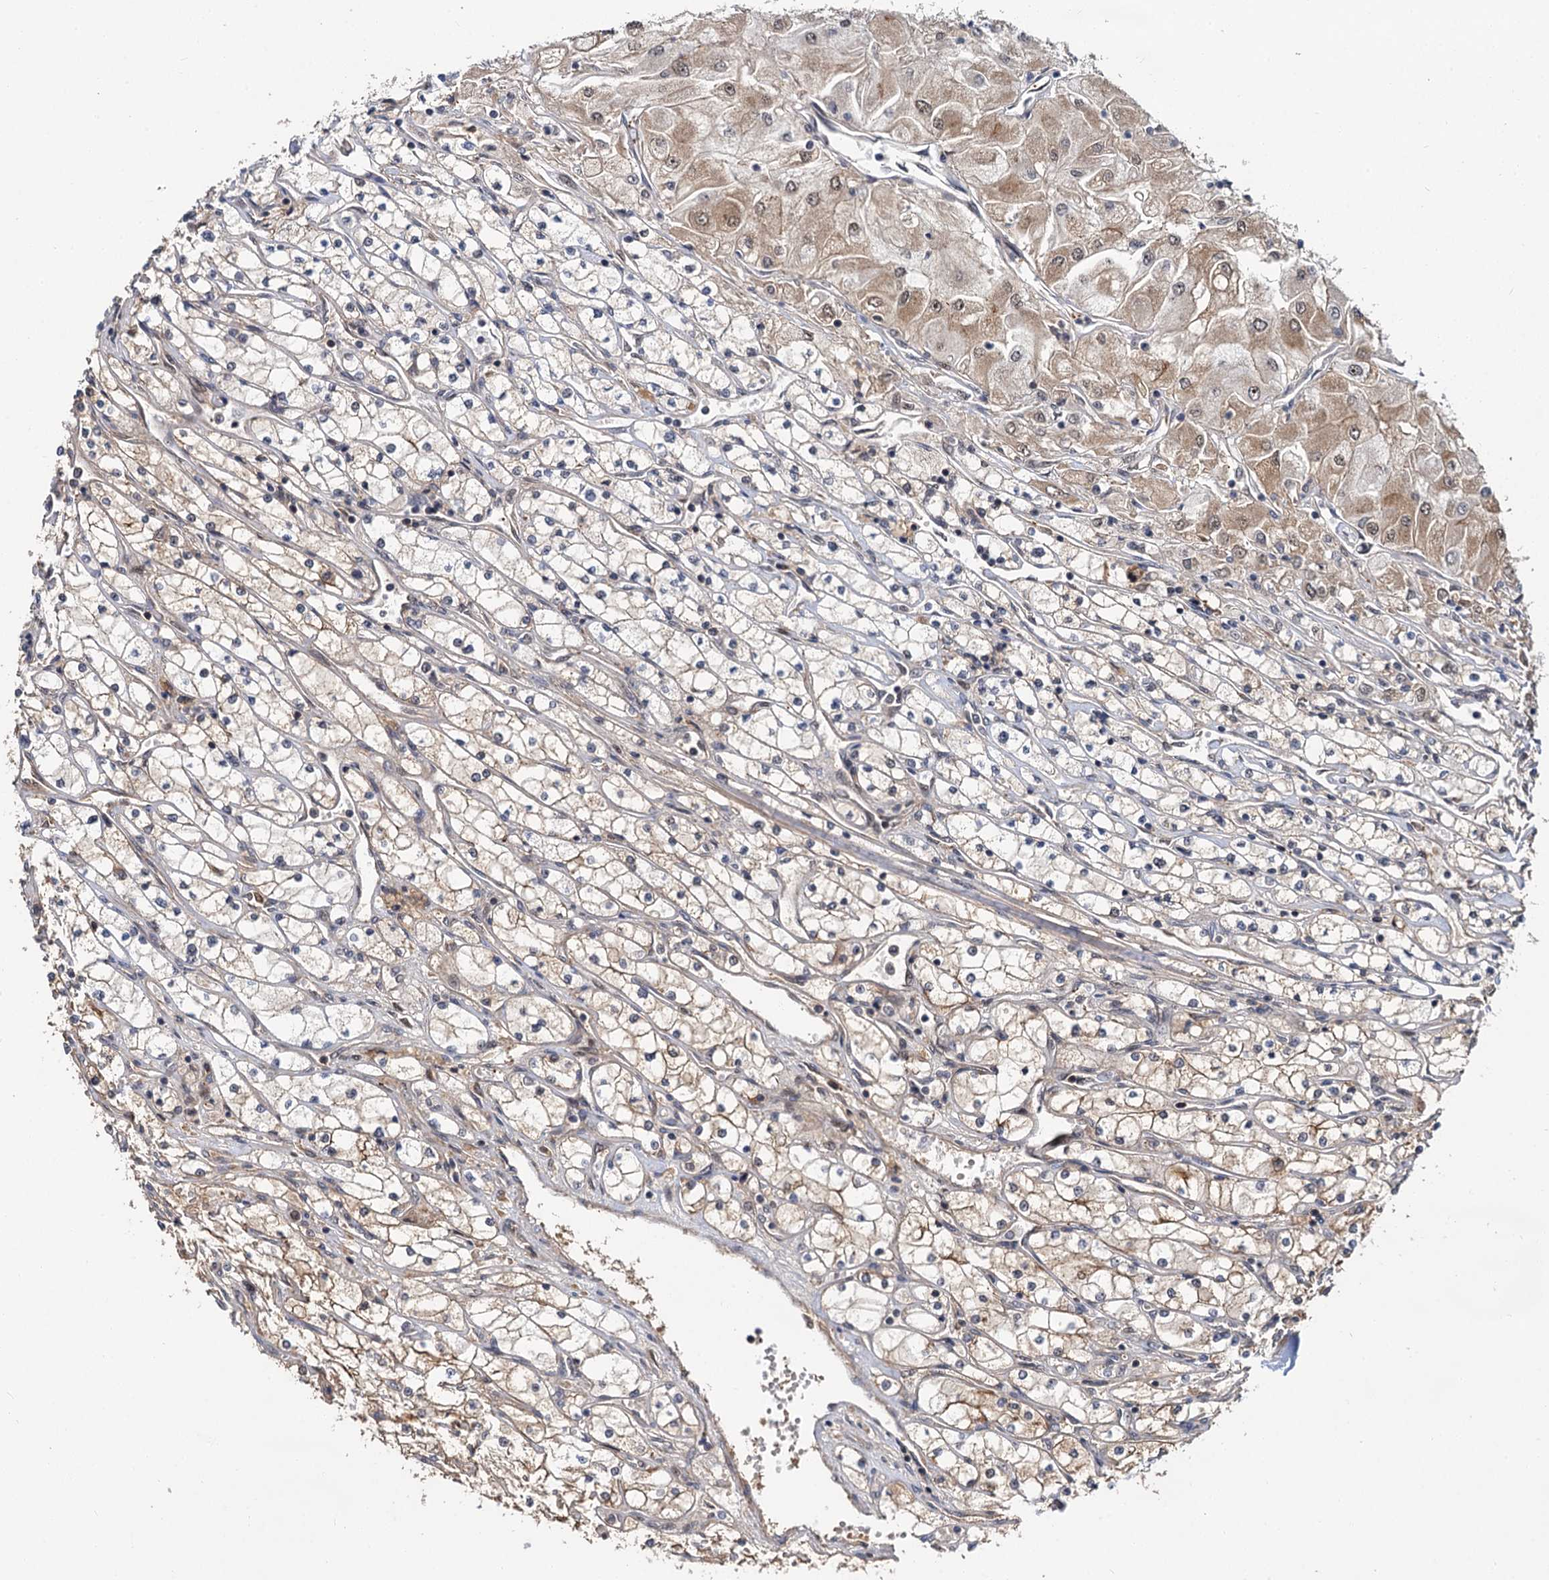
{"staining": {"intensity": "weak", "quantity": "<25%", "location": "cytoplasmic/membranous,nuclear"}, "tissue": "renal cancer", "cell_type": "Tumor cells", "image_type": "cancer", "snomed": [{"axis": "morphology", "description": "Adenocarcinoma, NOS"}, {"axis": "topography", "description": "Kidney"}], "caption": "An immunohistochemistry (IHC) histopathology image of renal cancer (adenocarcinoma) is shown. There is no staining in tumor cells of renal cancer (adenocarcinoma).", "gene": "MBD6", "patient": {"sex": "male", "age": 80}}